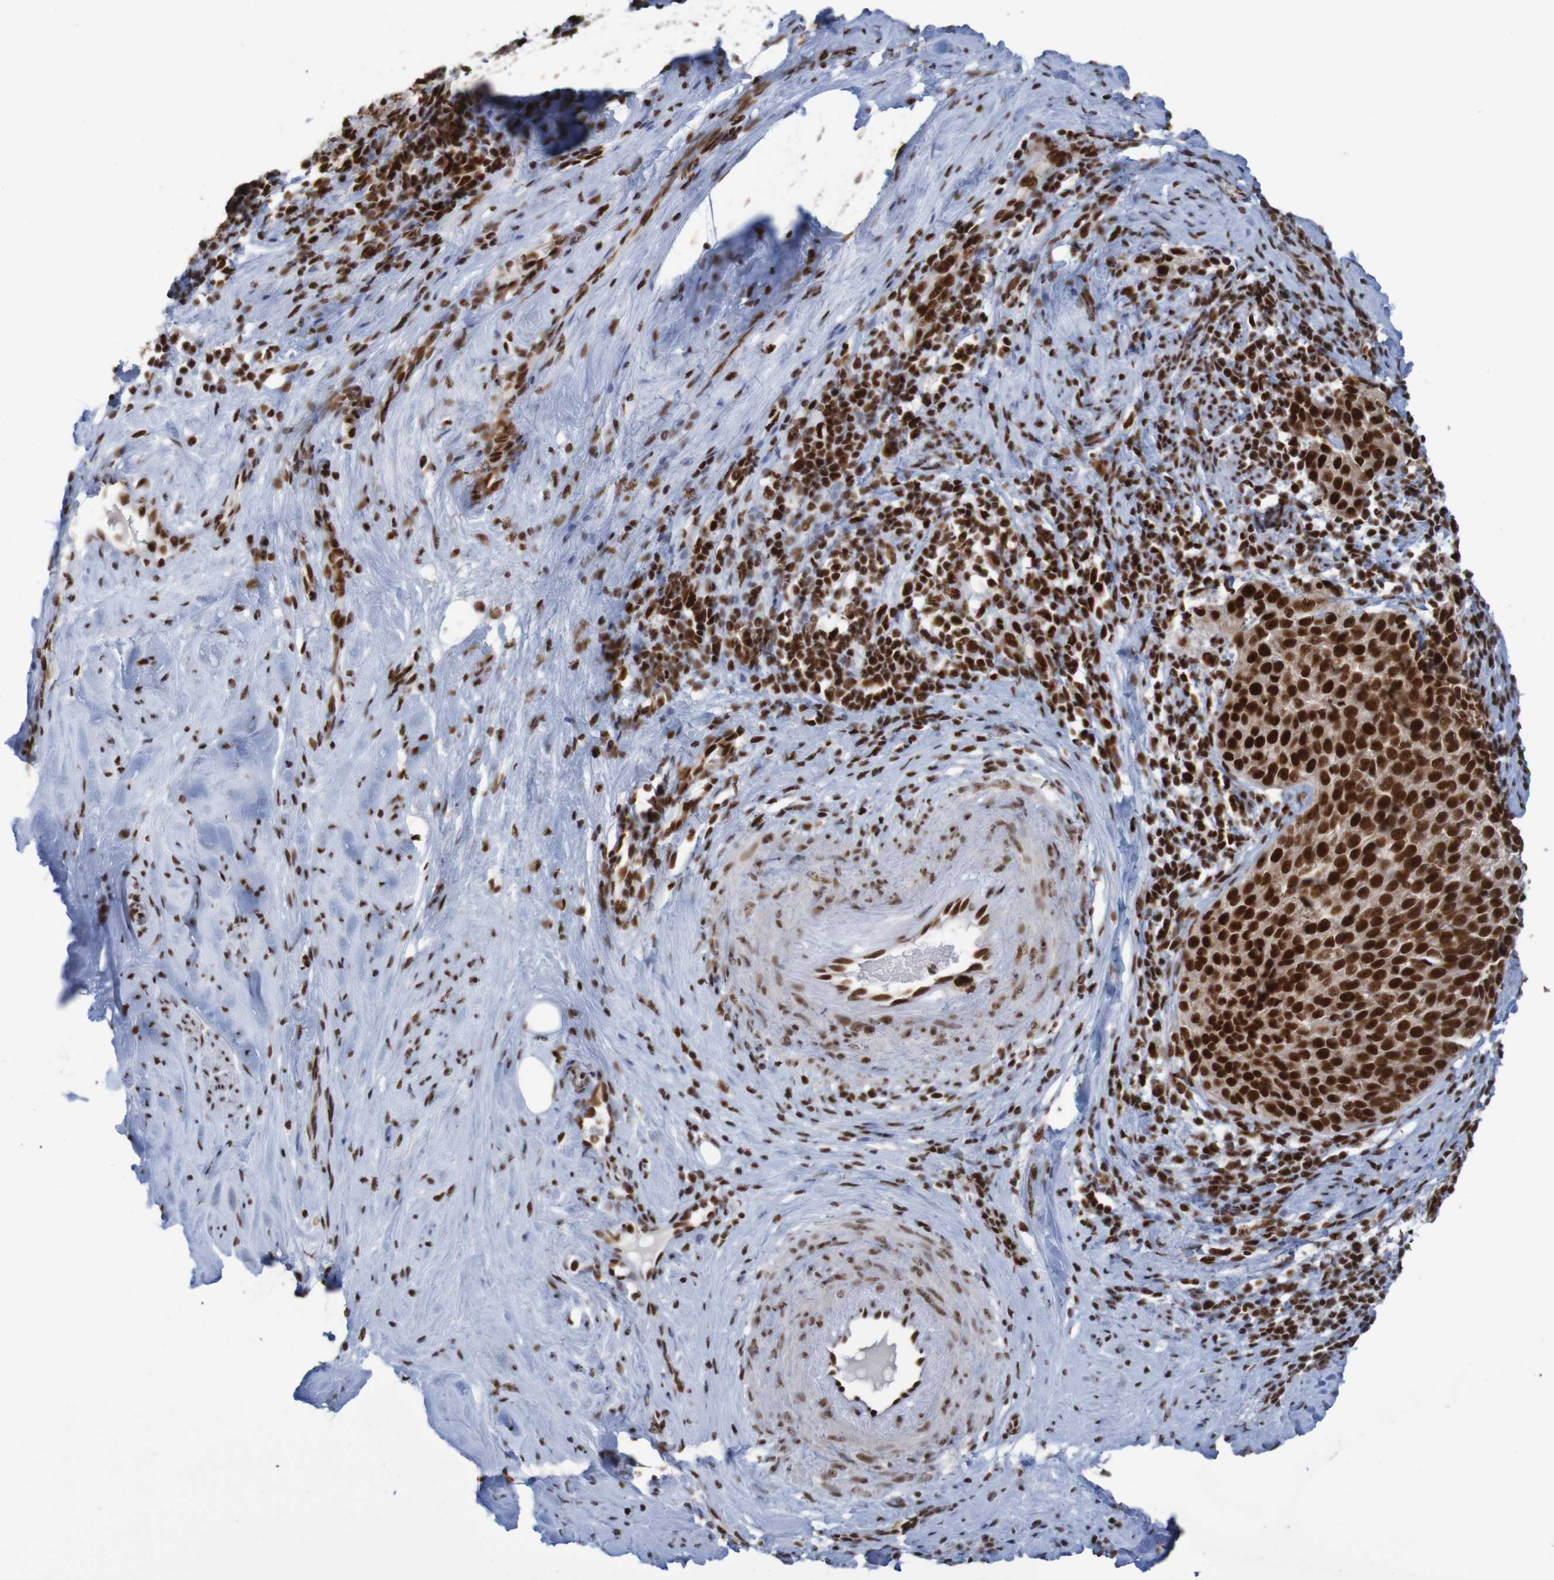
{"staining": {"intensity": "strong", "quantity": ">75%", "location": "nuclear"}, "tissue": "cervical cancer", "cell_type": "Tumor cells", "image_type": "cancer", "snomed": [{"axis": "morphology", "description": "Squamous cell carcinoma, NOS"}, {"axis": "topography", "description": "Cervix"}], "caption": "An immunohistochemistry photomicrograph of tumor tissue is shown. Protein staining in brown shows strong nuclear positivity in cervical cancer (squamous cell carcinoma) within tumor cells.", "gene": "THRAP3", "patient": {"sex": "female", "age": 51}}